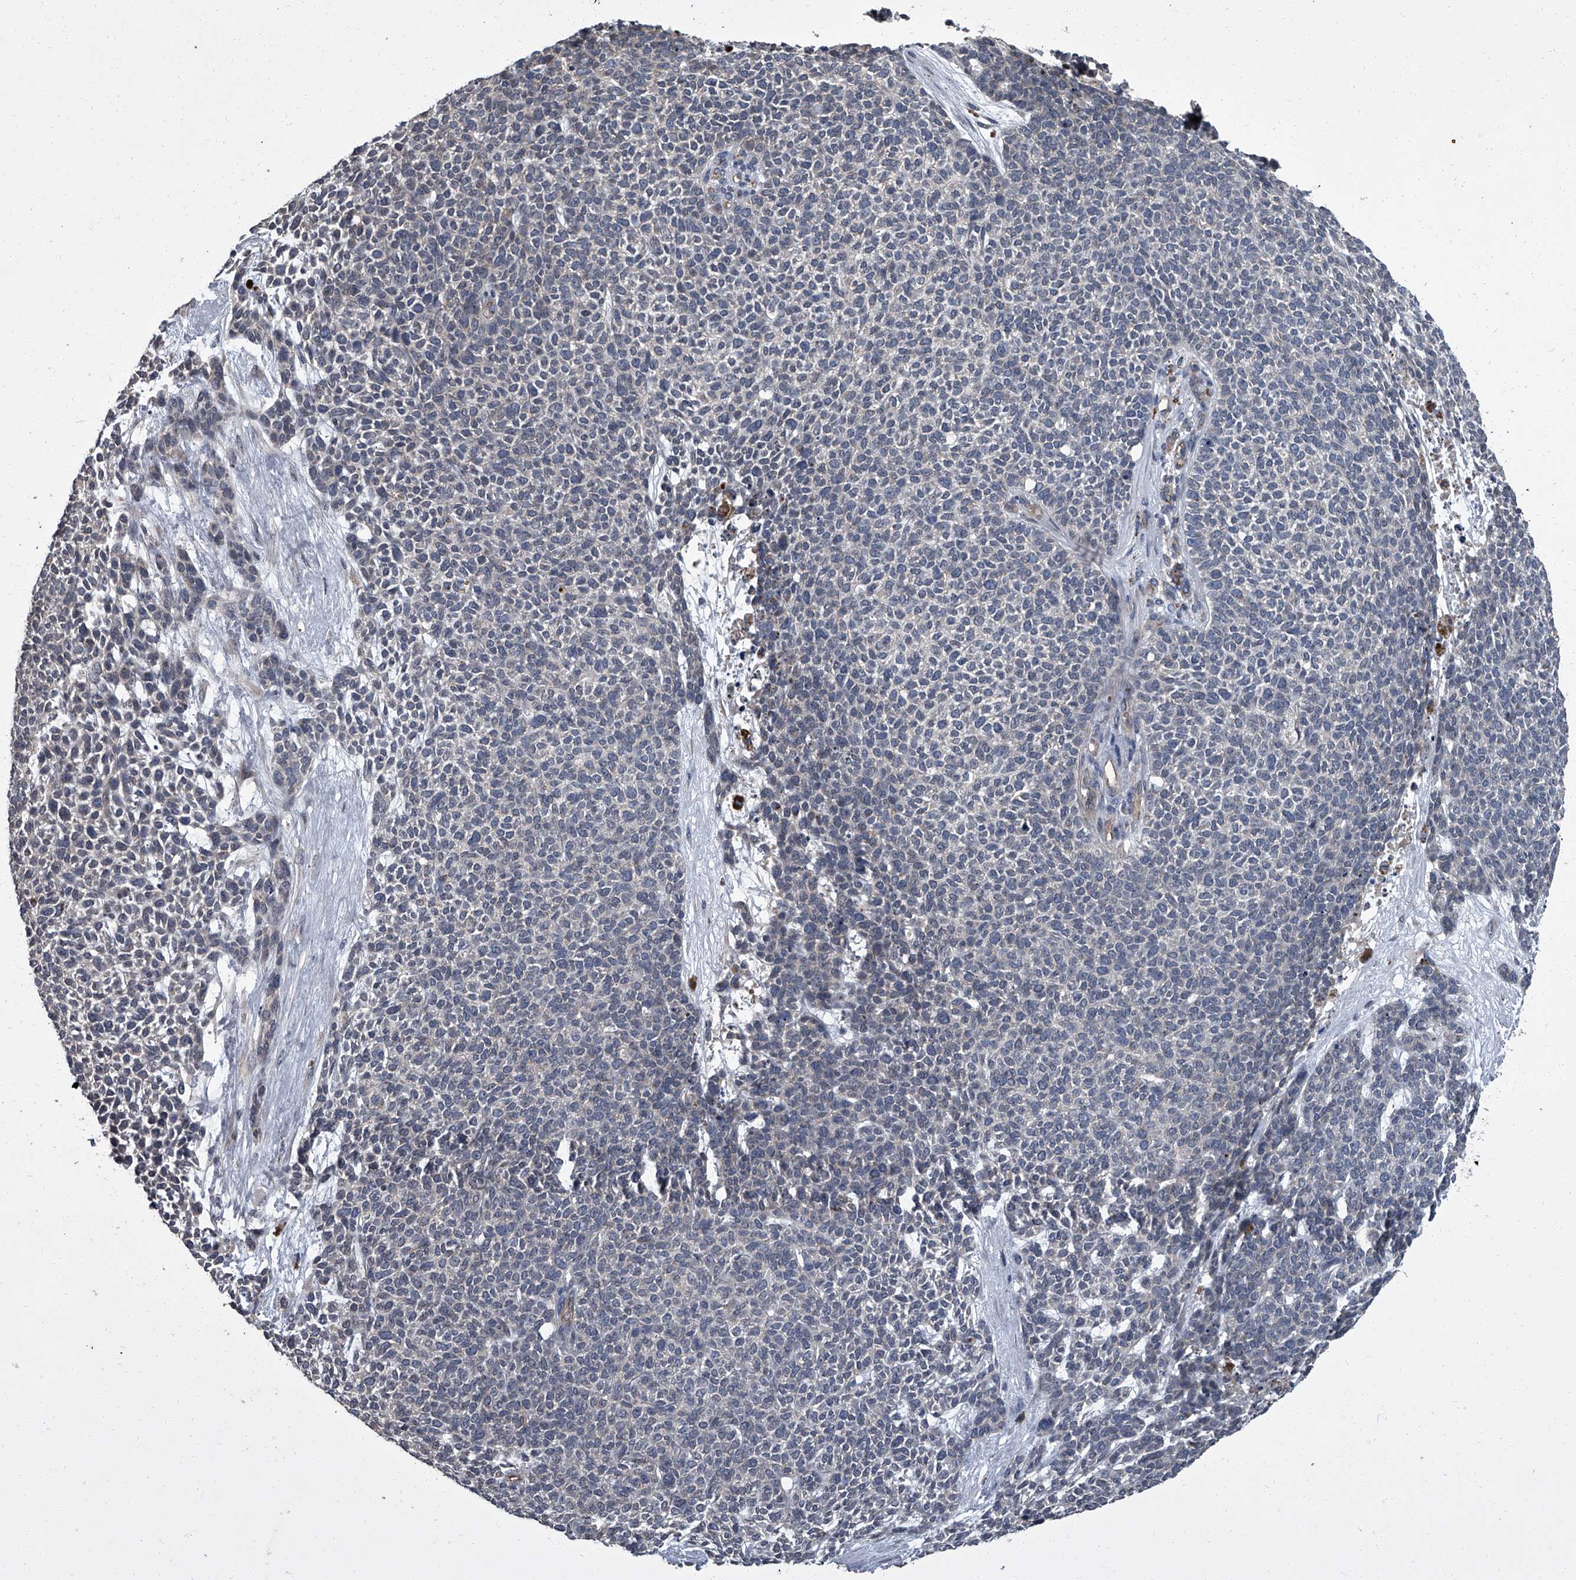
{"staining": {"intensity": "negative", "quantity": "none", "location": "none"}, "tissue": "skin cancer", "cell_type": "Tumor cells", "image_type": "cancer", "snomed": [{"axis": "morphology", "description": "Basal cell carcinoma"}, {"axis": "topography", "description": "Skin"}], "caption": "Skin basal cell carcinoma was stained to show a protein in brown. There is no significant expression in tumor cells.", "gene": "SIRT4", "patient": {"sex": "female", "age": 84}}